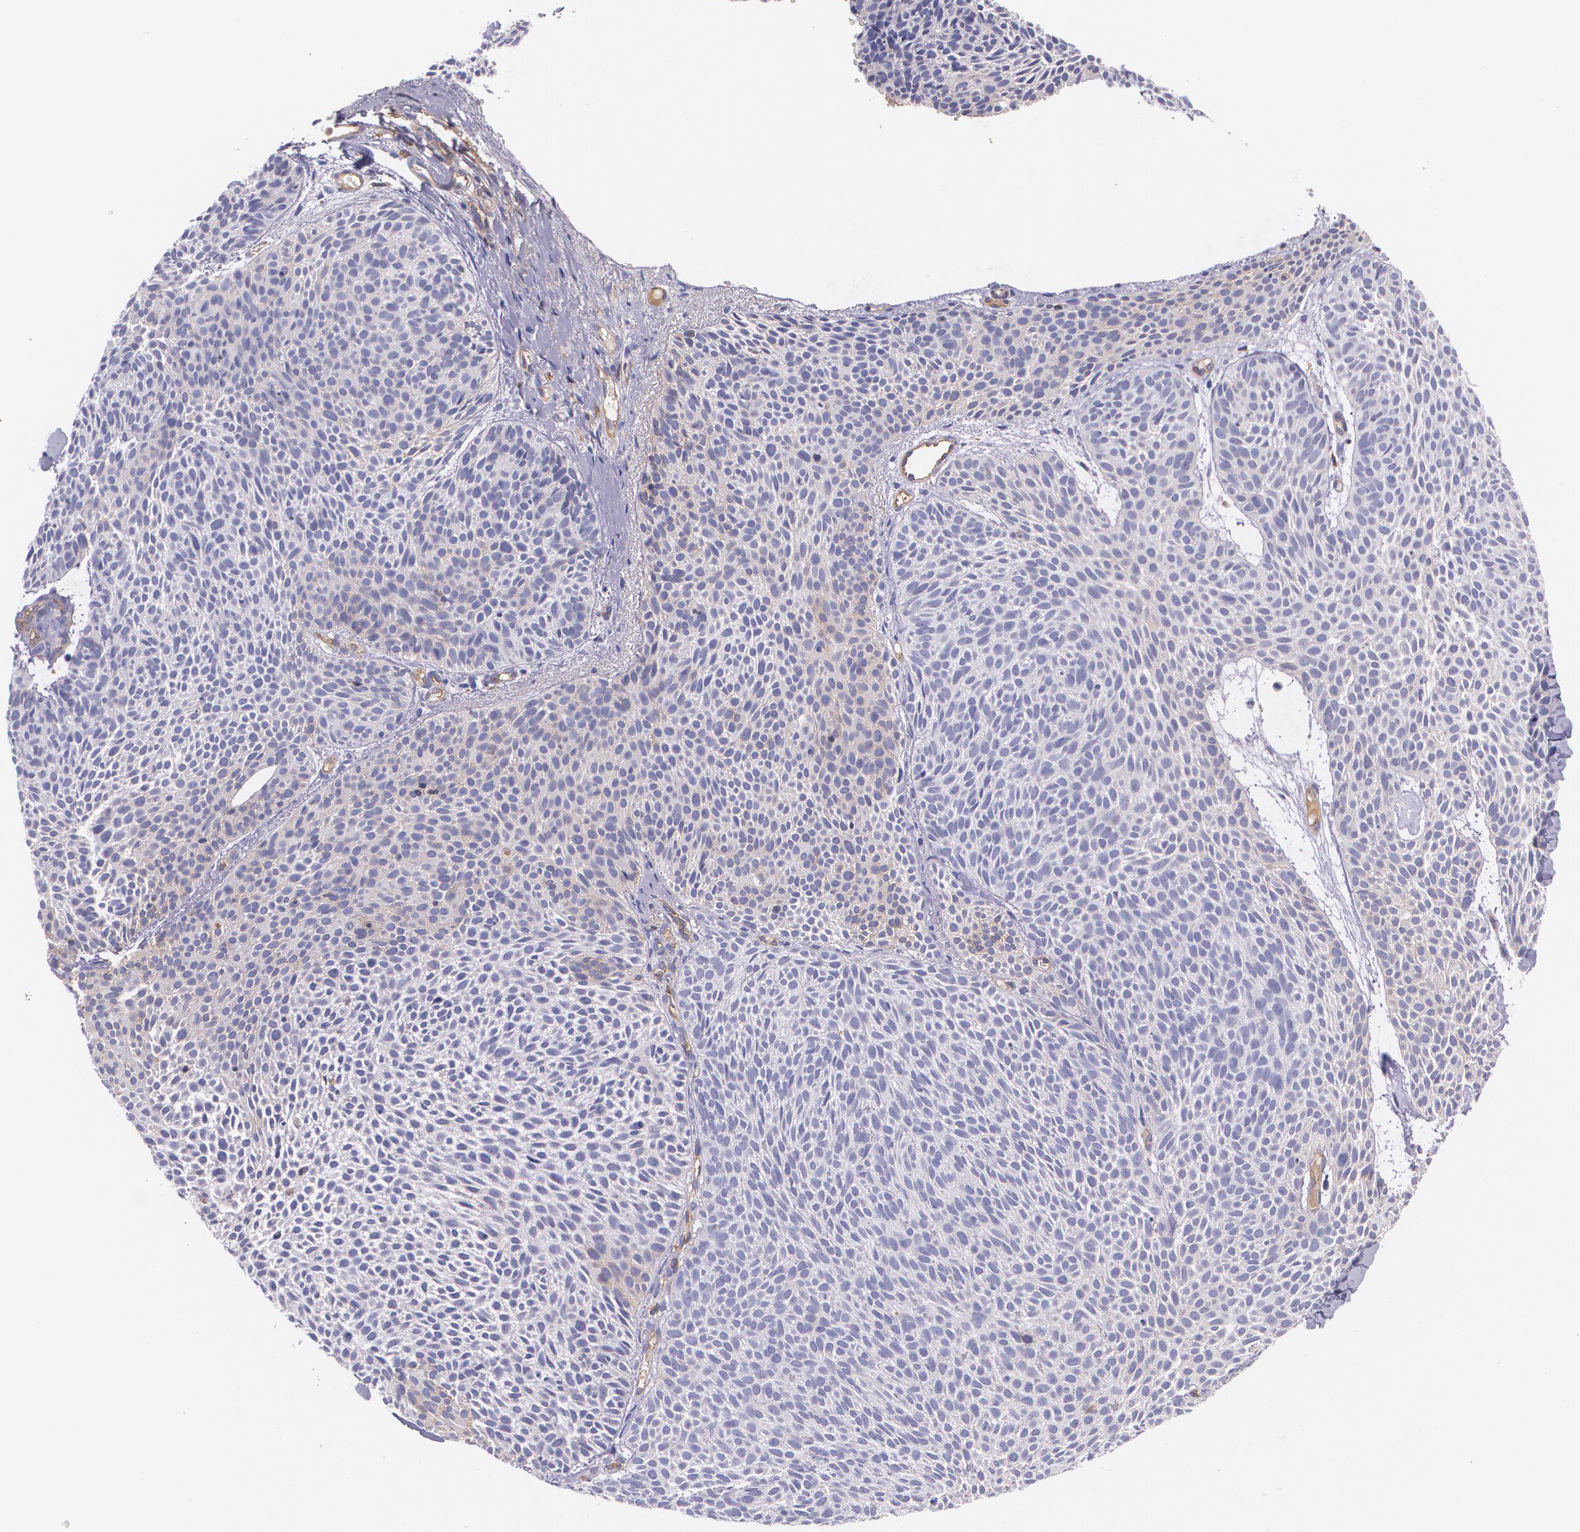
{"staining": {"intensity": "negative", "quantity": "none", "location": "none"}, "tissue": "skin cancer", "cell_type": "Tumor cells", "image_type": "cancer", "snomed": [{"axis": "morphology", "description": "Basal cell carcinoma"}, {"axis": "topography", "description": "Skin"}], "caption": "Immunohistochemical staining of human skin cancer reveals no significant positivity in tumor cells. The staining was performed using DAB (3,3'-diaminobenzidine) to visualize the protein expression in brown, while the nuclei were stained in blue with hematoxylin (Magnification: 20x).", "gene": "B2M", "patient": {"sex": "male", "age": 84}}